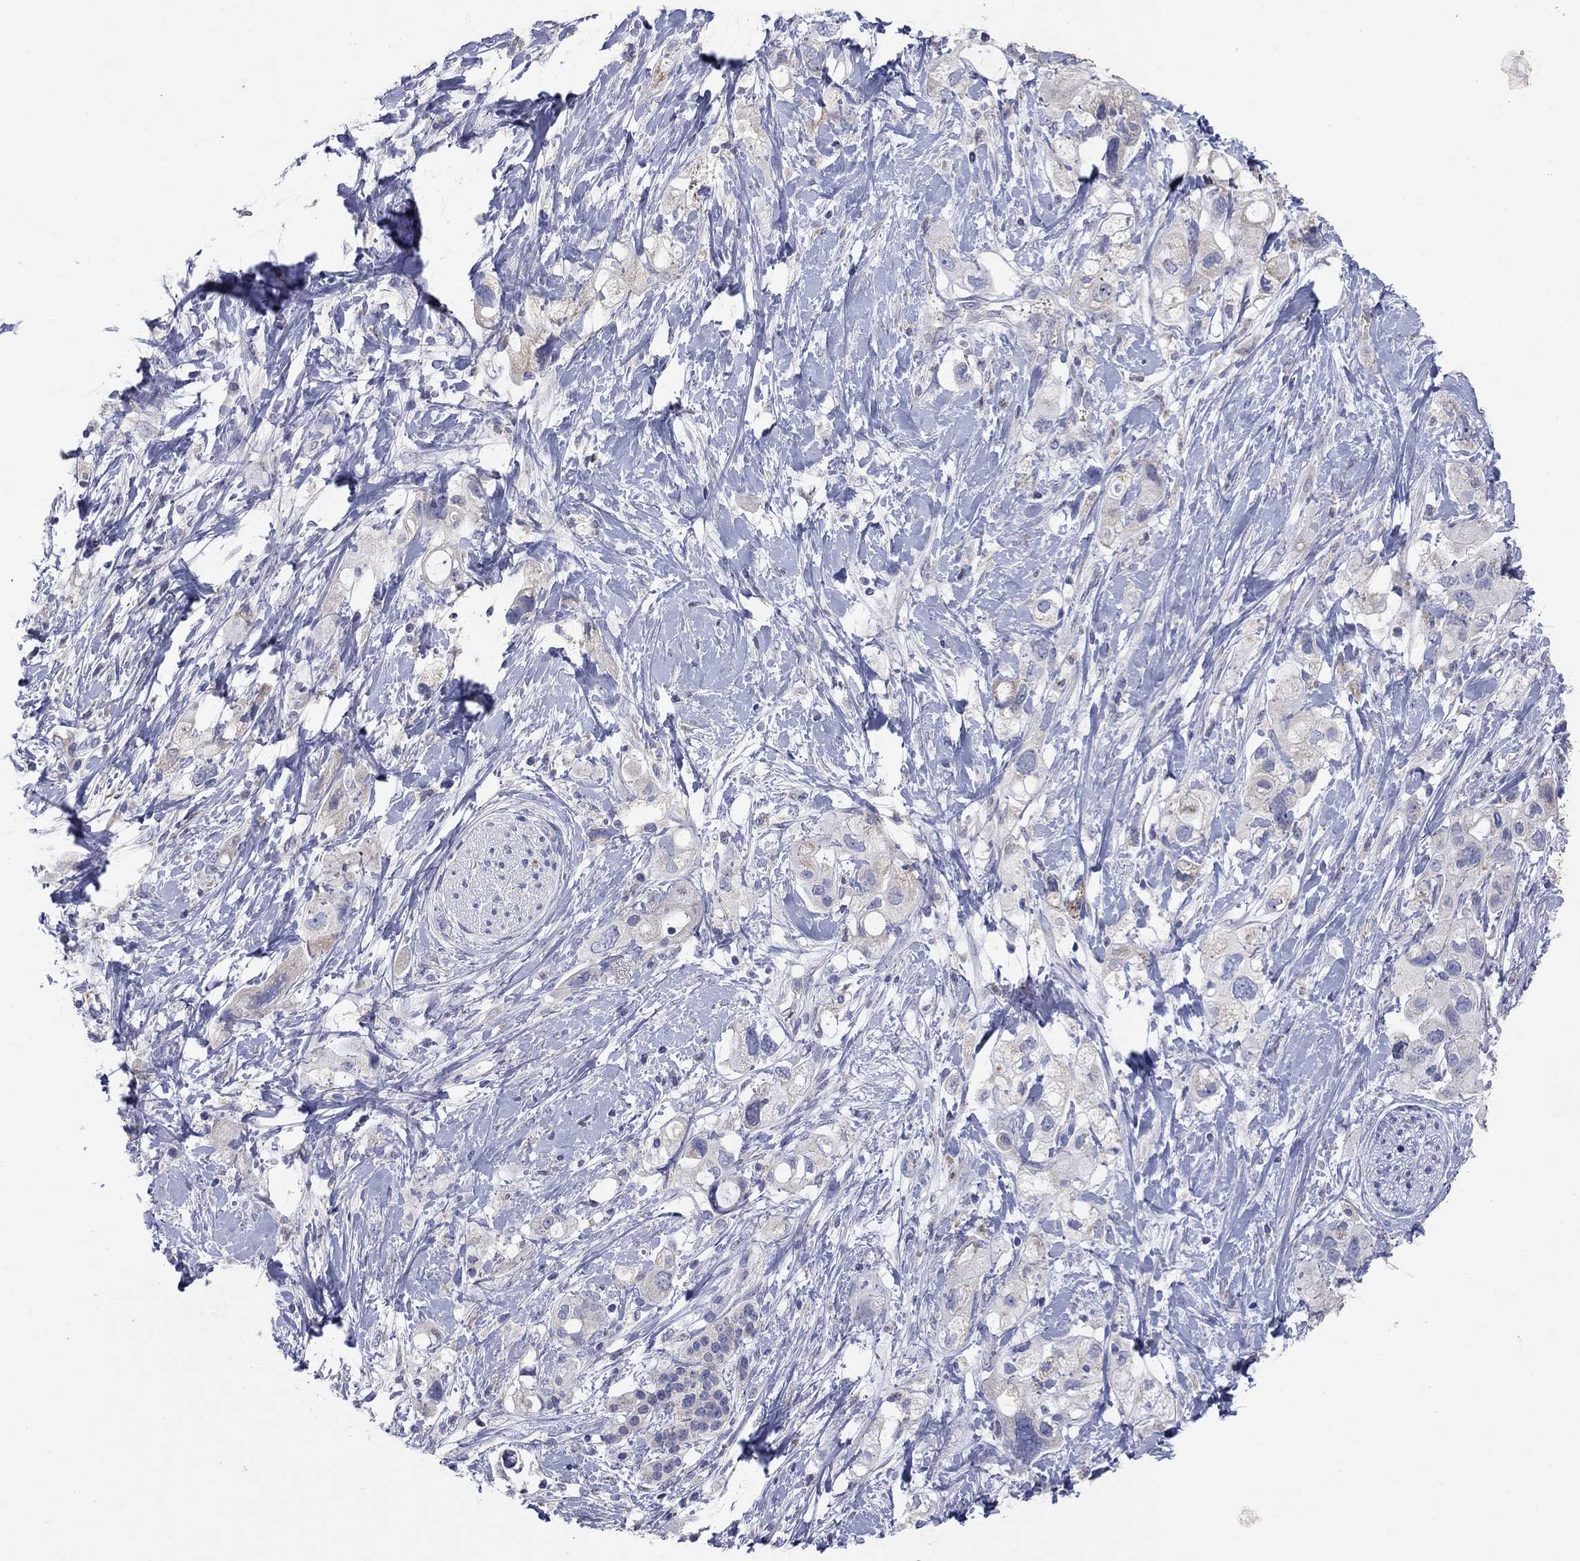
{"staining": {"intensity": "negative", "quantity": "none", "location": "none"}, "tissue": "pancreatic cancer", "cell_type": "Tumor cells", "image_type": "cancer", "snomed": [{"axis": "morphology", "description": "Adenocarcinoma, NOS"}, {"axis": "topography", "description": "Pancreas"}], "caption": "Histopathology image shows no significant protein expression in tumor cells of adenocarcinoma (pancreatic).", "gene": "PTGDS", "patient": {"sex": "female", "age": 56}}